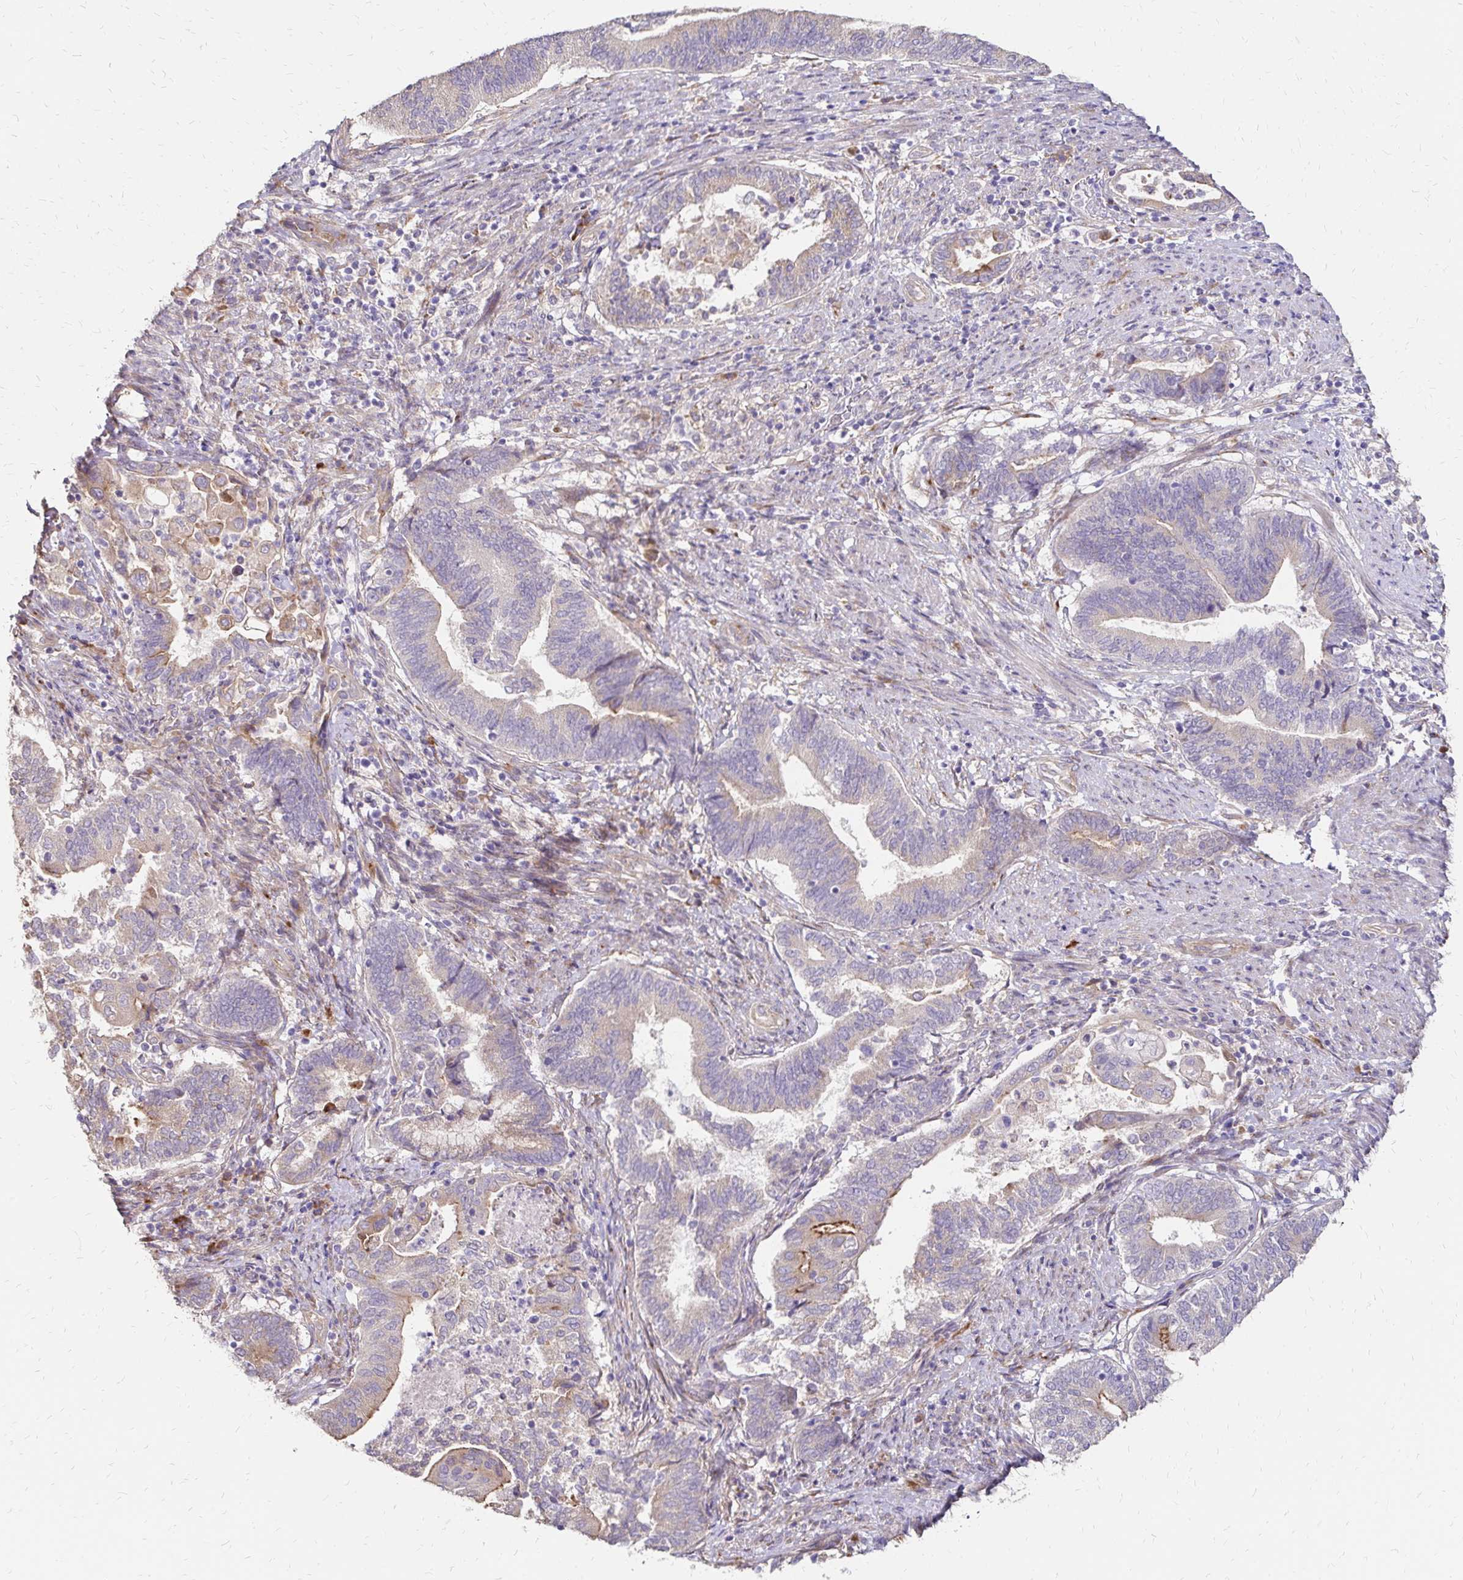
{"staining": {"intensity": "weak", "quantity": "<25%", "location": "cytoplasmic/membranous"}, "tissue": "endometrial cancer", "cell_type": "Tumor cells", "image_type": "cancer", "snomed": [{"axis": "morphology", "description": "Adenocarcinoma, NOS"}, {"axis": "topography", "description": "Endometrium"}], "caption": "Protein analysis of endometrial adenocarcinoma shows no significant staining in tumor cells. (Brightfield microscopy of DAB immunohistochemistry at high magnification).", "gene": "PRIMA1", "patient": {"sex": "female", "age": 65}}